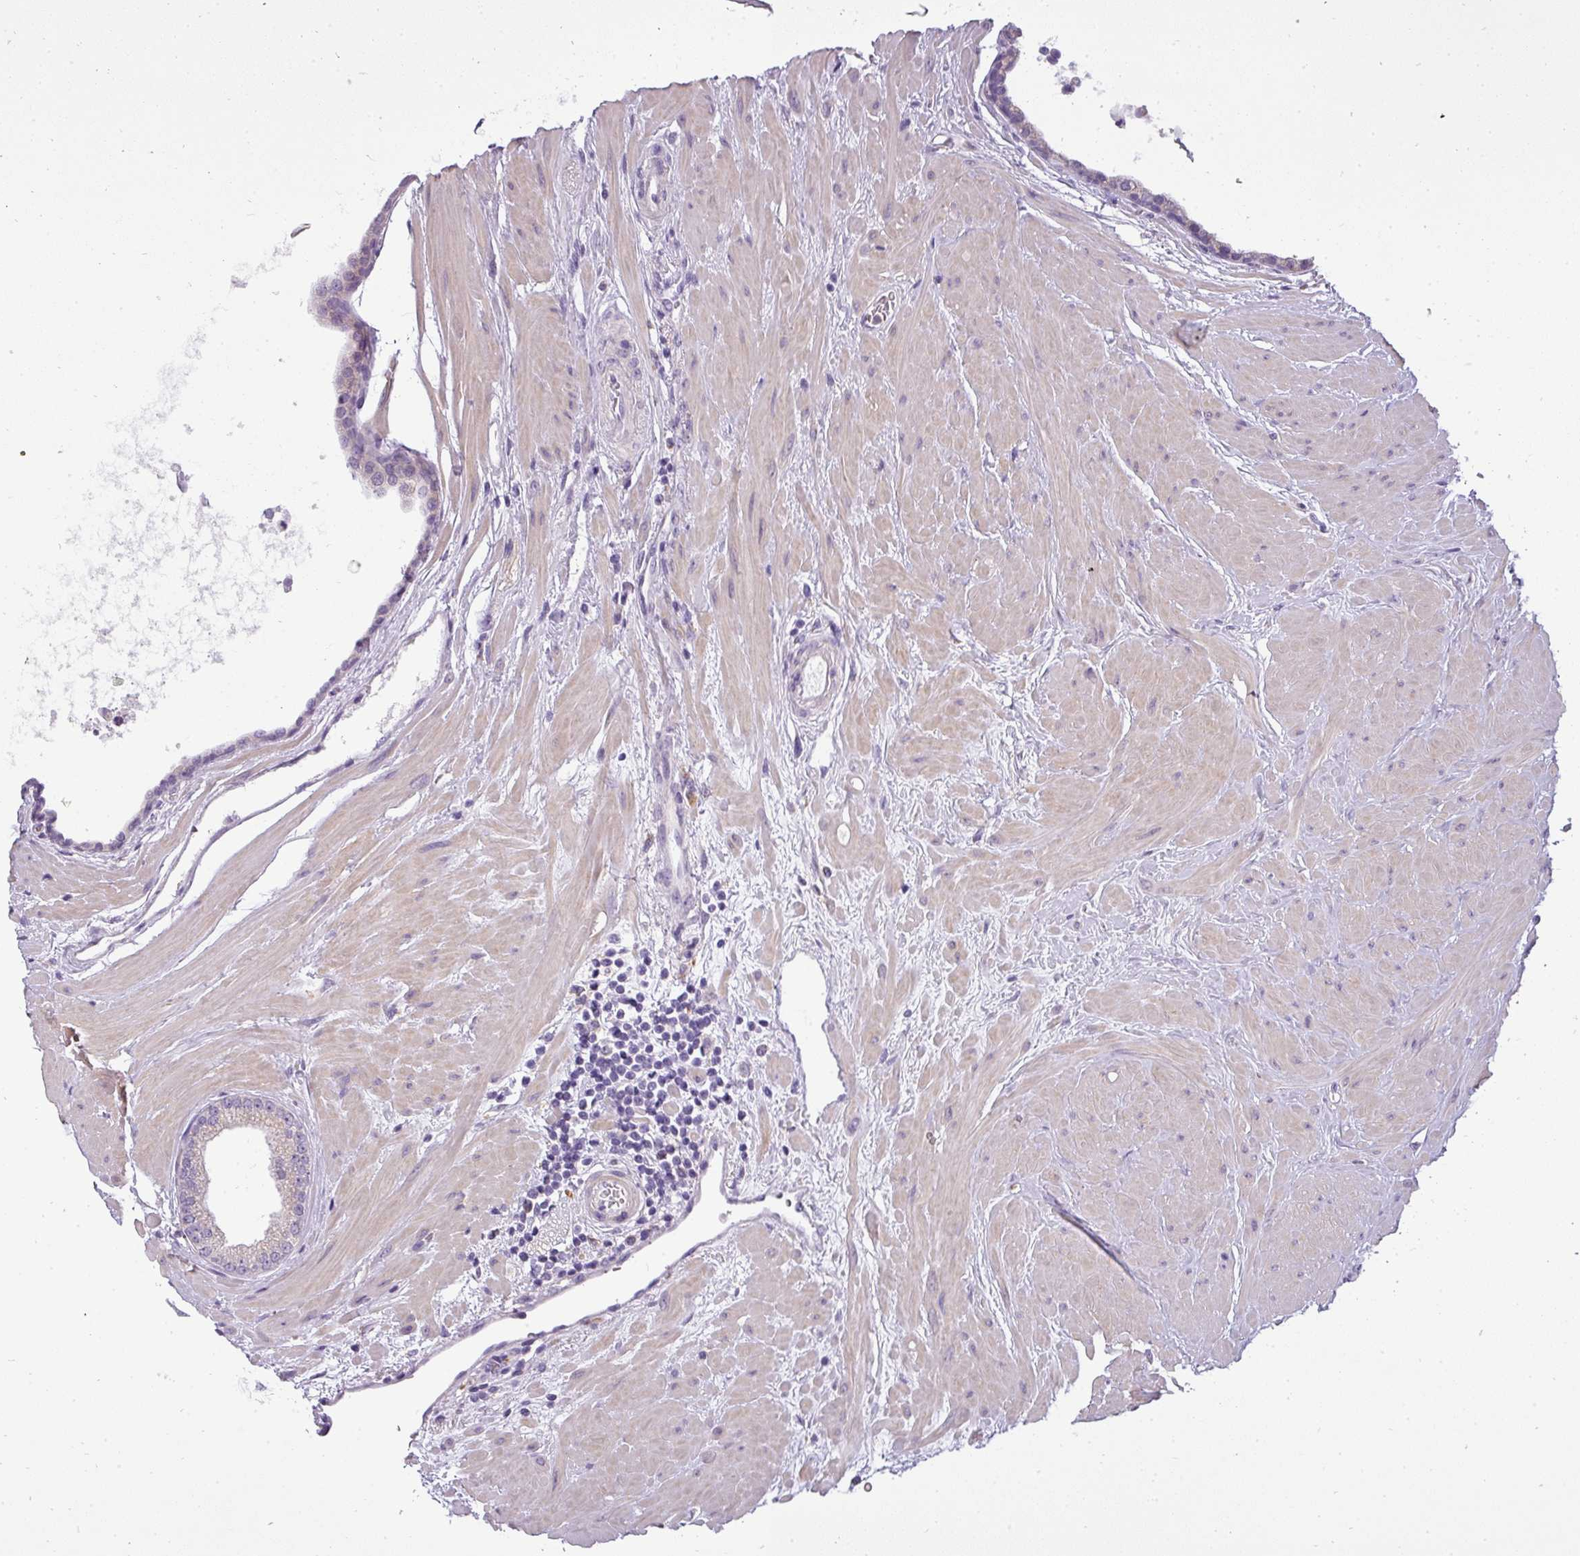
{"staining": {"intensity": "weak", "quantity": "25%-75%", "location": "cytoplasmic/membranous"}, "tissue": "prostate", "cell_type": "Glandular cells", "image_type": "normal", "snomed": [{"axis": "morphology", "description": "Normal tissue, NOS"}, {"axis": "topography", "description": "Prostate"}], "caption": "Protein staining of benign prostate reveals weak cytoplasmic/membranous positivity in approximately 25%-75% of glandular cells. (Brightfield microscopy of DAB IHC at high magnification).", "gene": "ATP6V1D", "patient": {"sex": "male", "age": 48}}